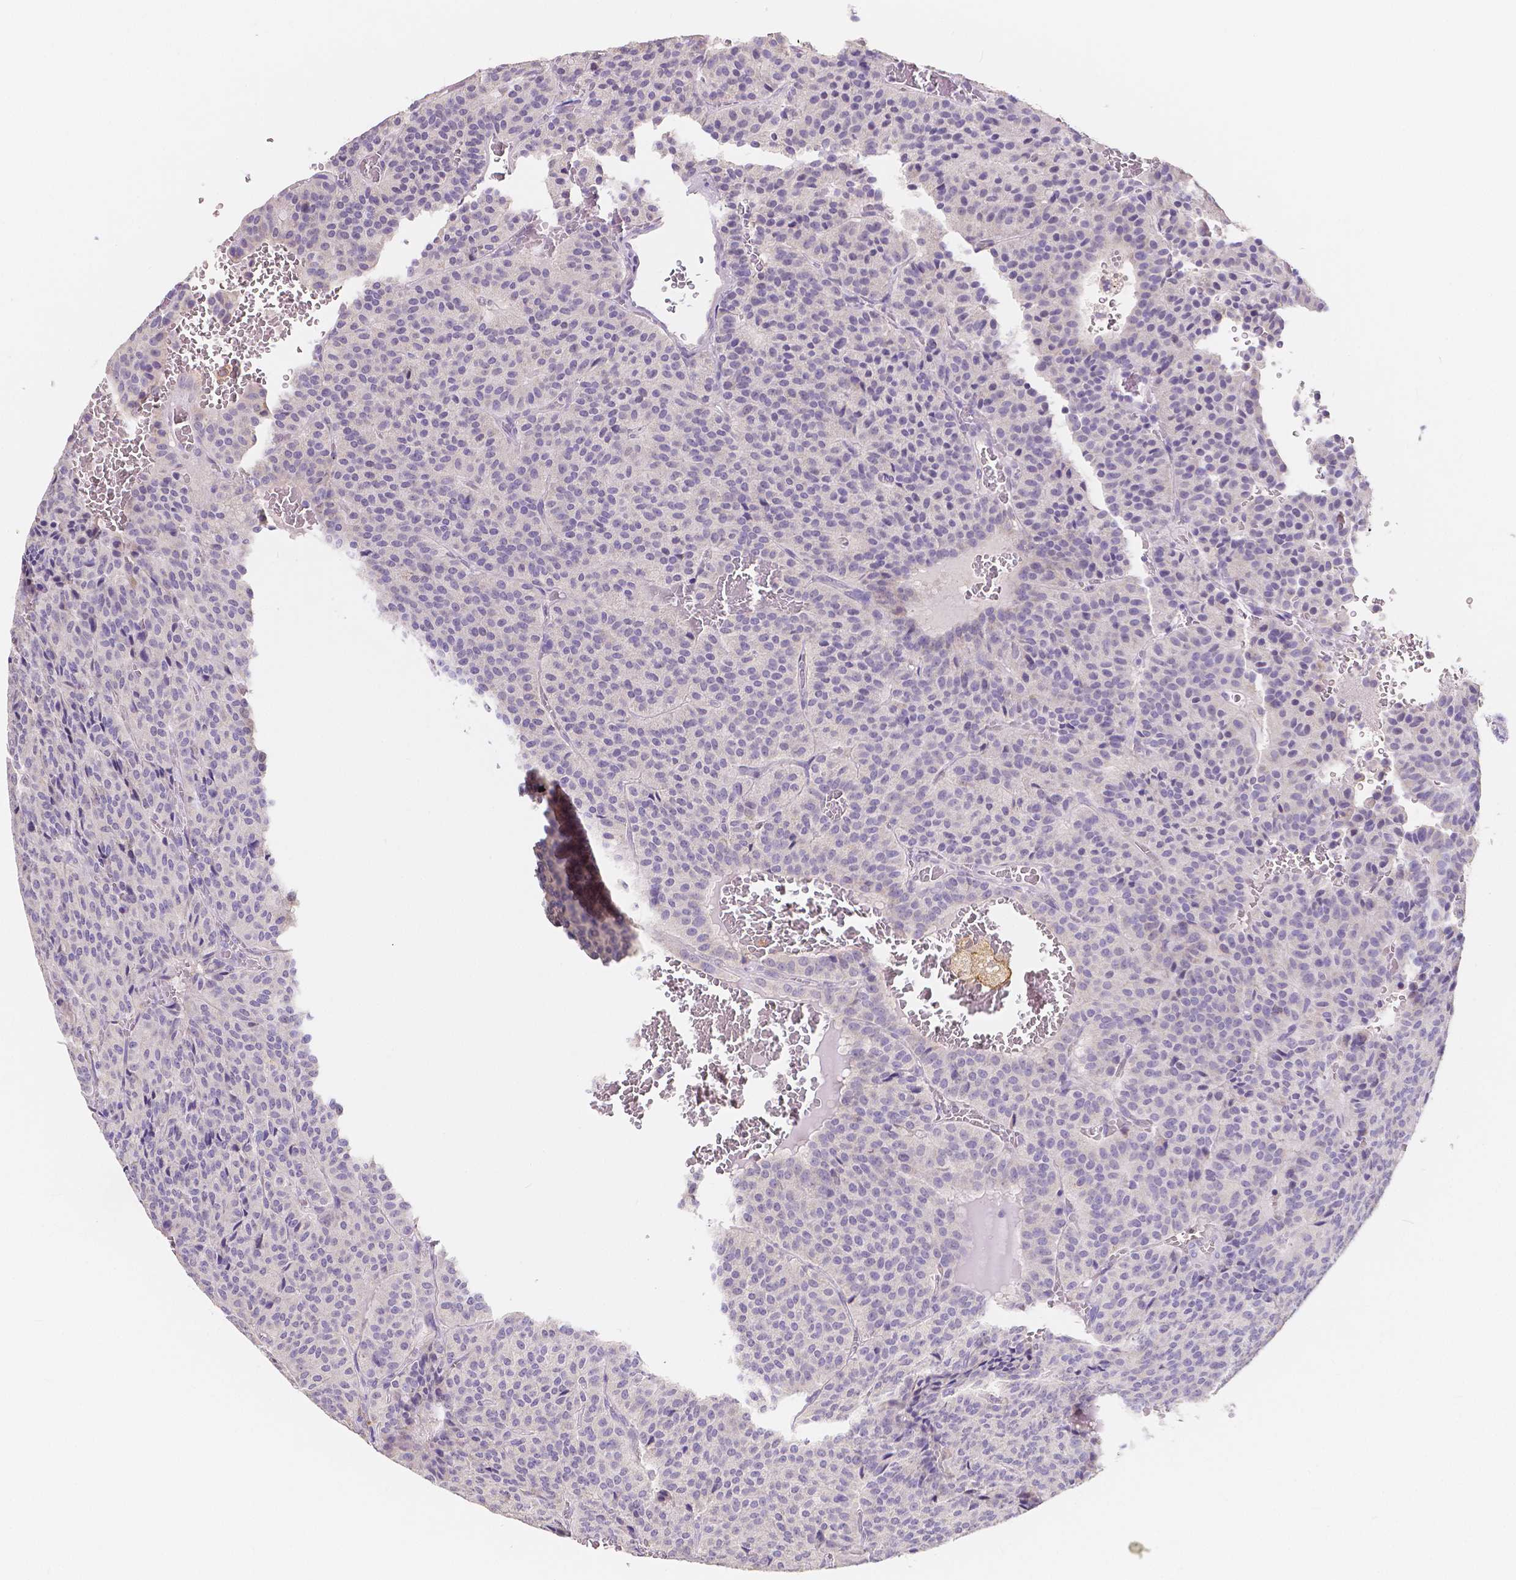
{"staining": {"intensity": "negative", "quantity": "none", "location": "none"}, "tissue": "carcinoid", "cell_type": "Tumor cells", "image_type": "cancer", "snomed": [{"axis": "morphology", "description": "Carcinoid, malignant, NOS"}, {"axis": "topography", "description": "Lung"}], "caption": "A photomicrograph of carcinoid stained for a protein shows no brown staining in tumor cells. Nuclei are stained in blue.", "gene": "ACP5", "patient": {"sex": "male", "age": 70}}